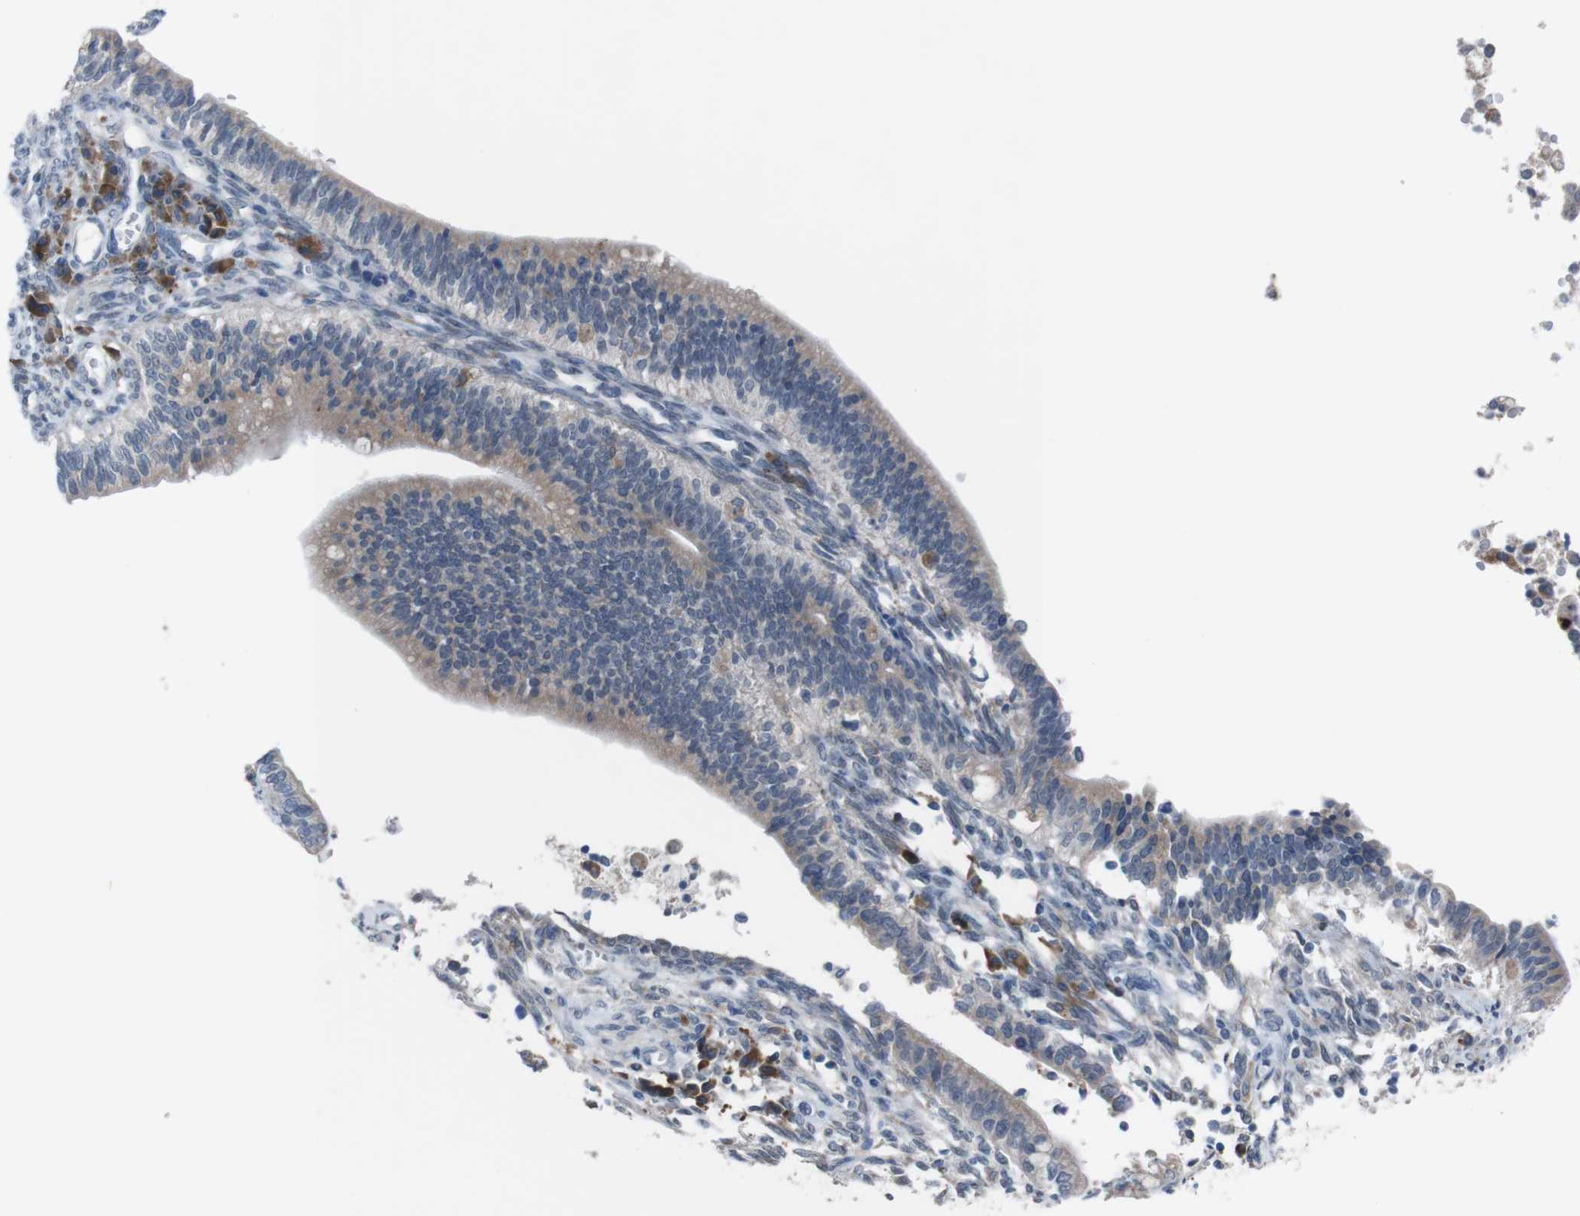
{"staining": {"intensity": "weak", "quantity": "25%-75%", "location": "cytoplasmic/membranous"}, "tissue": "cervical cancer", "cell_type": "Tumor cells", "image_type": "cancer", "snomed": [{"axis": "morphology", "description": "Adenocarcinoma, NOS"}, {"axis": "topography", "description": "Cervix"}], "caption": "Protein expression analysis of cervical adenocarcinoma reveals weak cytoplasmic/membranous positivity in about 25%-75% of tumor cells. Using DAB (brown) and hematoxylin (blue) stains, captured at high magnification using brightfield microscopy.", "gene": "CDH22", "patient": {"sex": "female", "age": 44}}